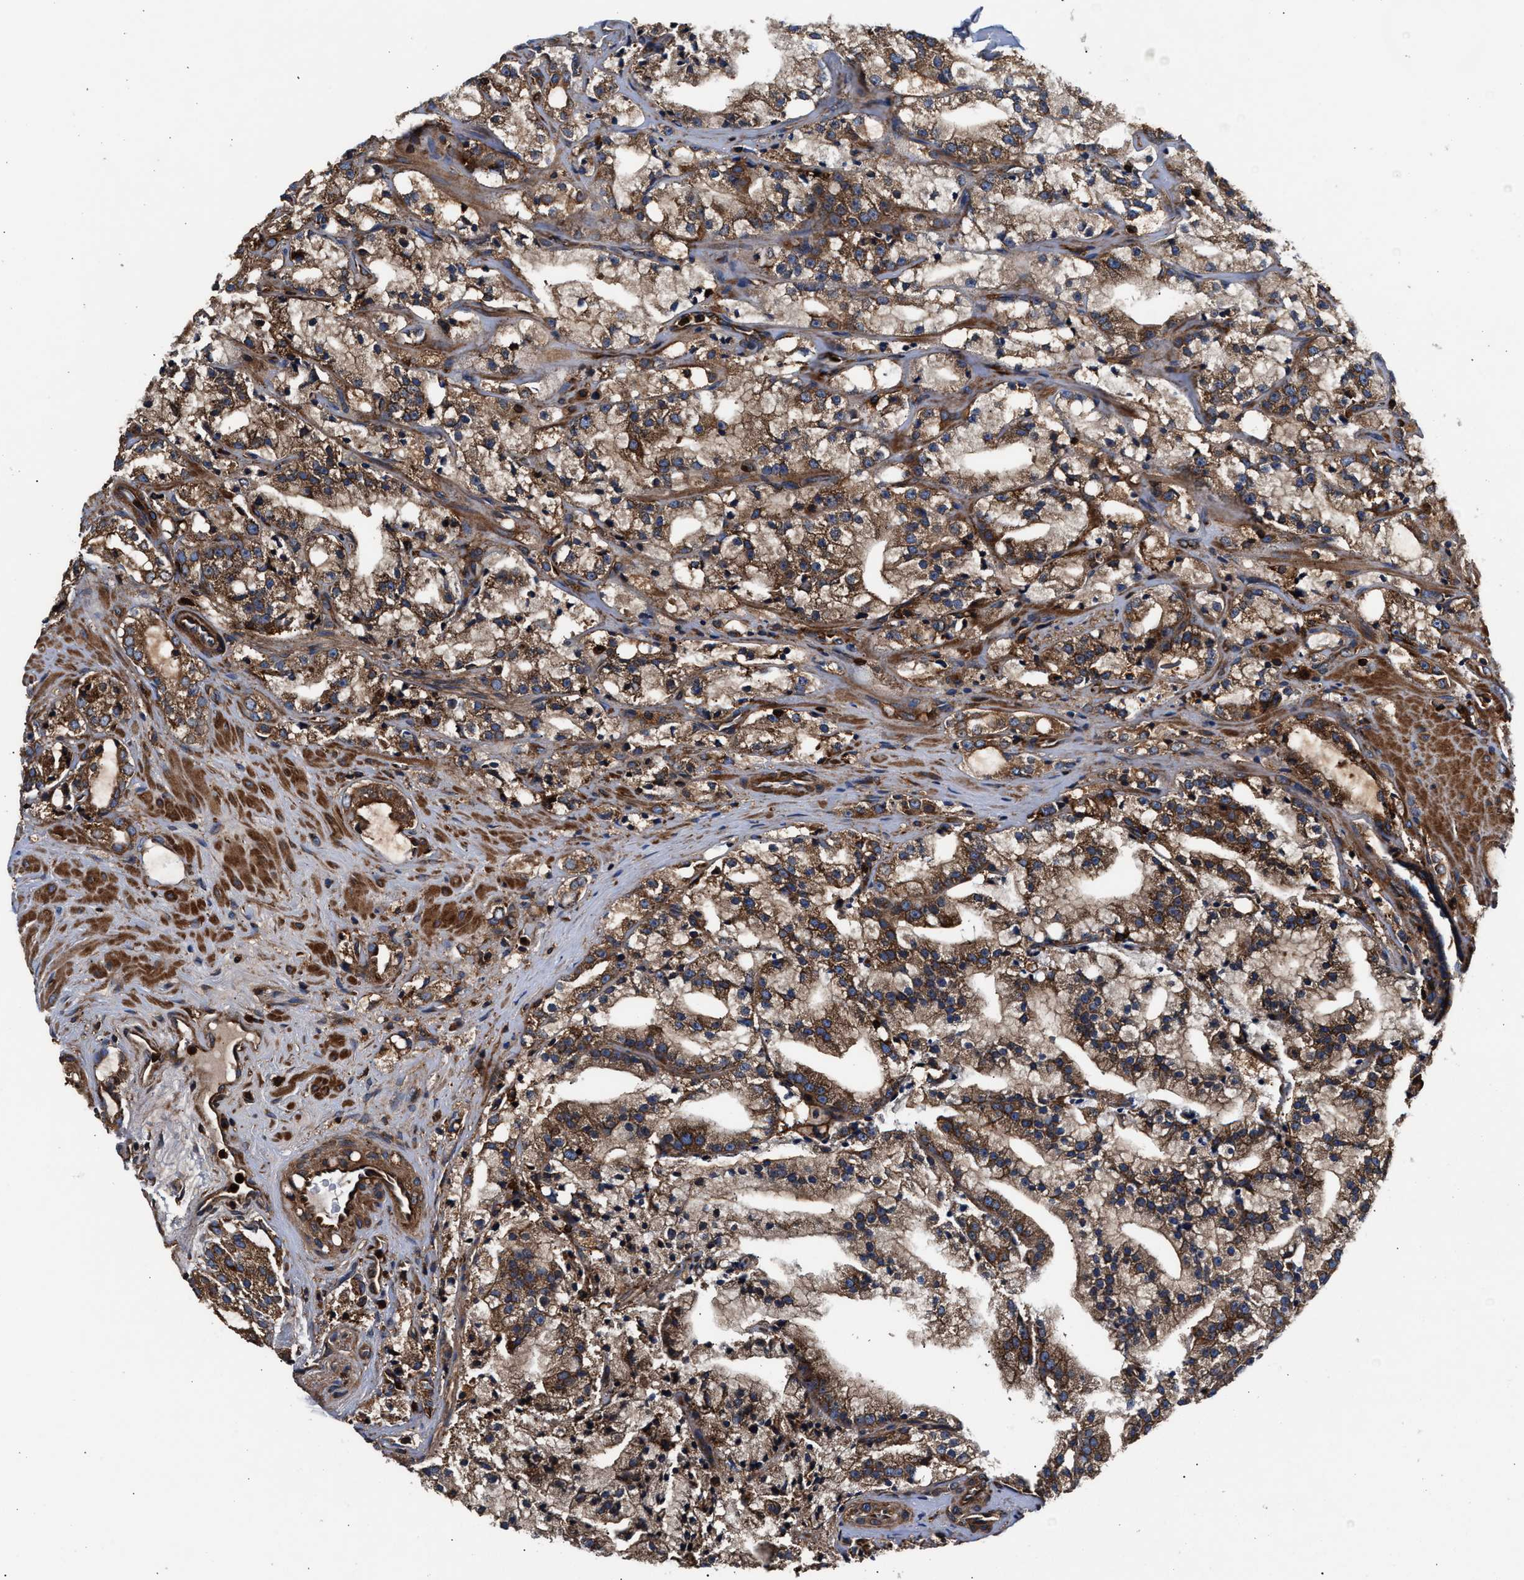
{"staining": {"intensity": "moderate", "quantity": ">75%", "location": "cytoplasmic/membranous"}, "tissue": "prostate cancer", "cell_type": "Tumor cells", "image_type": "cancer", "snomed": [{"axis": "morphology", "description": "Adenocarcinoma, High grade"}, {"axis": "topography", "description": "Prostate"}], "caption": "Moderate cytoplasmic/membranous expression is seen in approximately >75% of tumor cells in high-grade adenocarcinoma (prostate).", "gene": "KYAT1", "patient": {"sex": "male", "age": 64}}